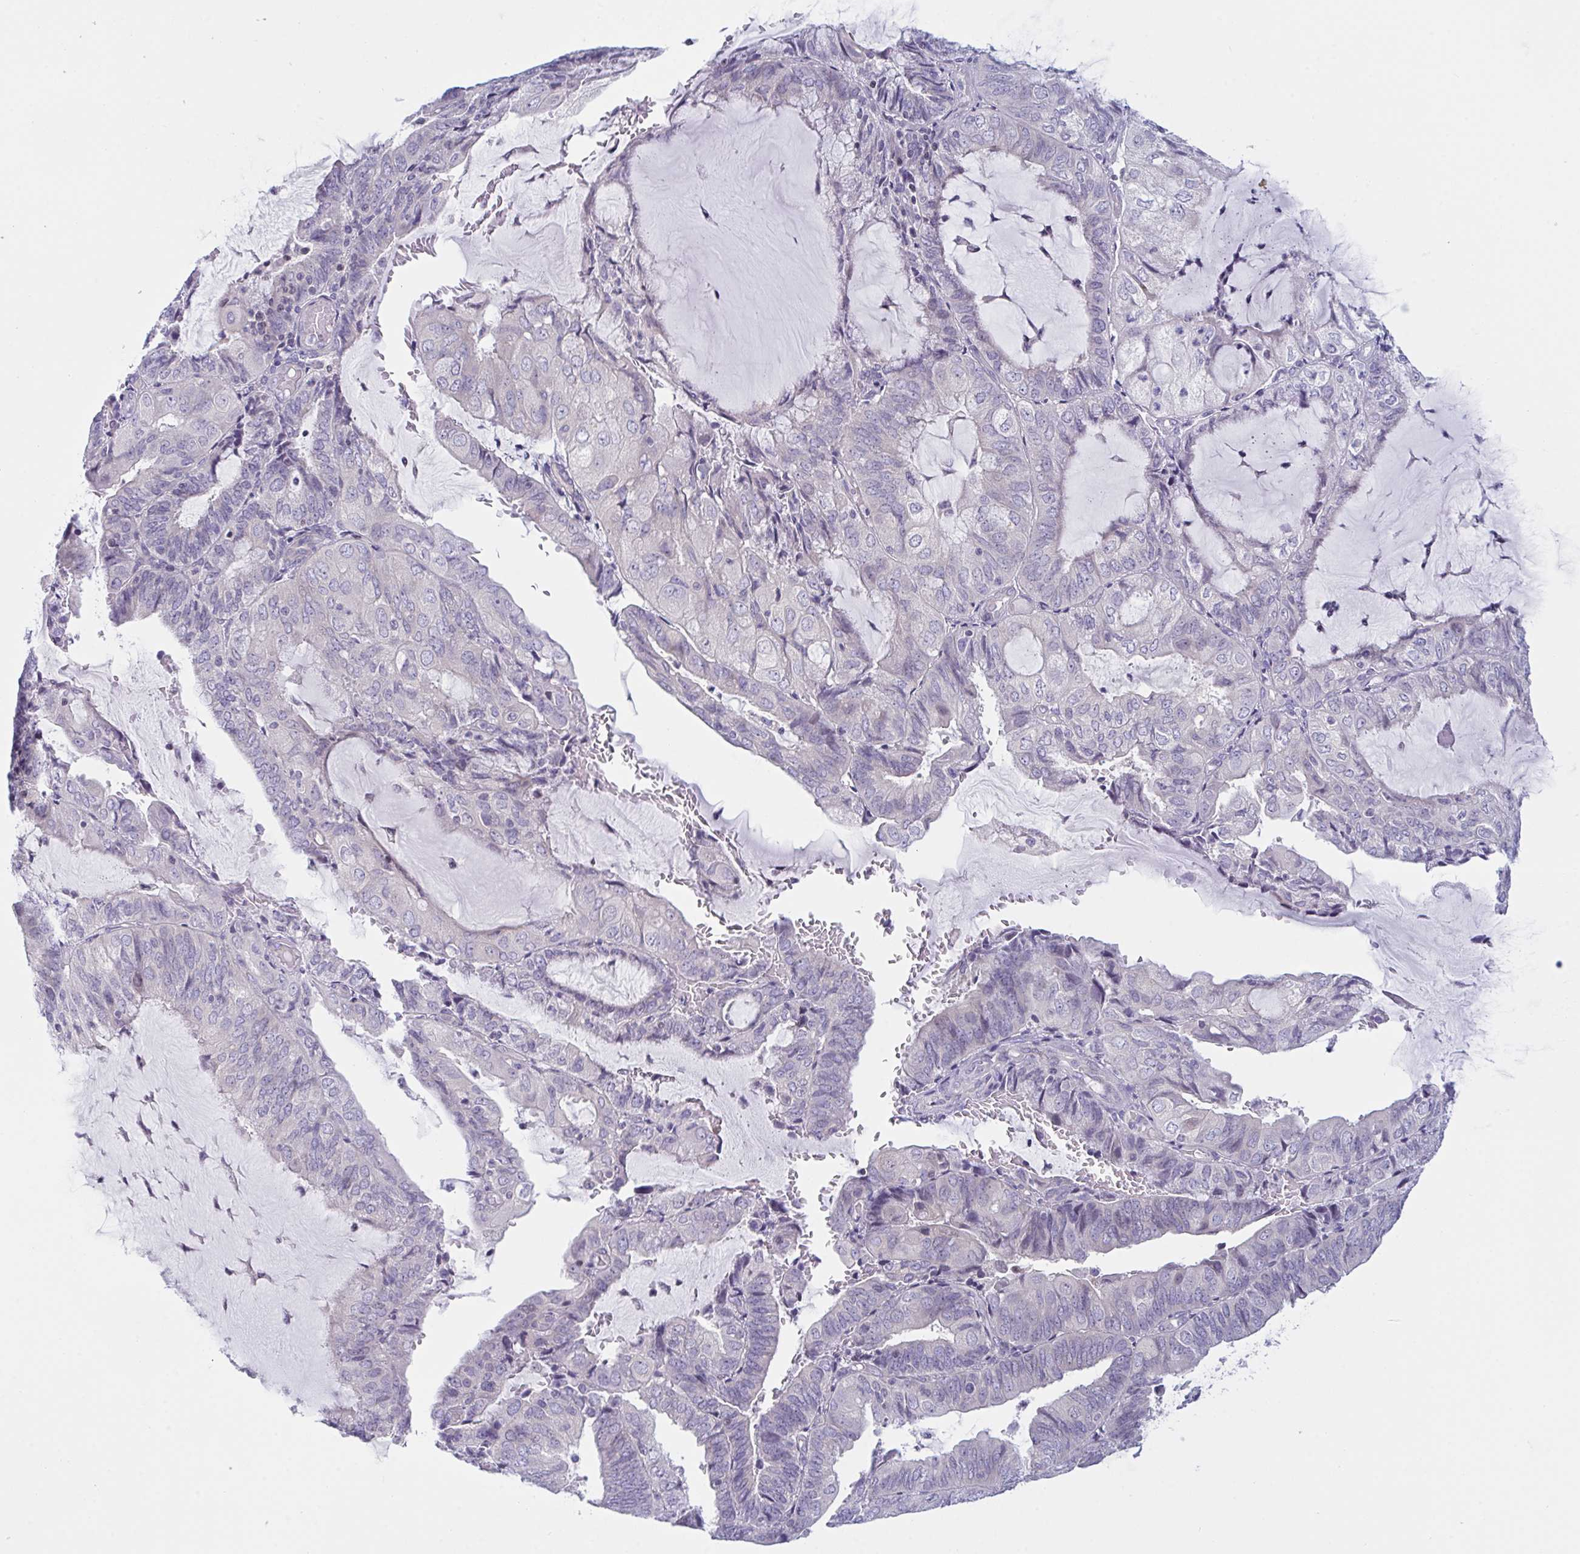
{"staining": {"intensity": "negative", "quantity": "none", "location": "none"}, "tissue": "endometrial cancer", "cell_type": "Tumor cells", "image_type": "cancer", "snomed": [{"axis": "morphology", "description": "Adenocarcinoma, NOS"}, {"axis": "topography", "description": "Endometrium"}], "caption": "This is an IHC image of human endometrial cancer. There is no expression in tumor cells.", "gene": "NAA30", "patient": {"sex": "female", "age": 81}}